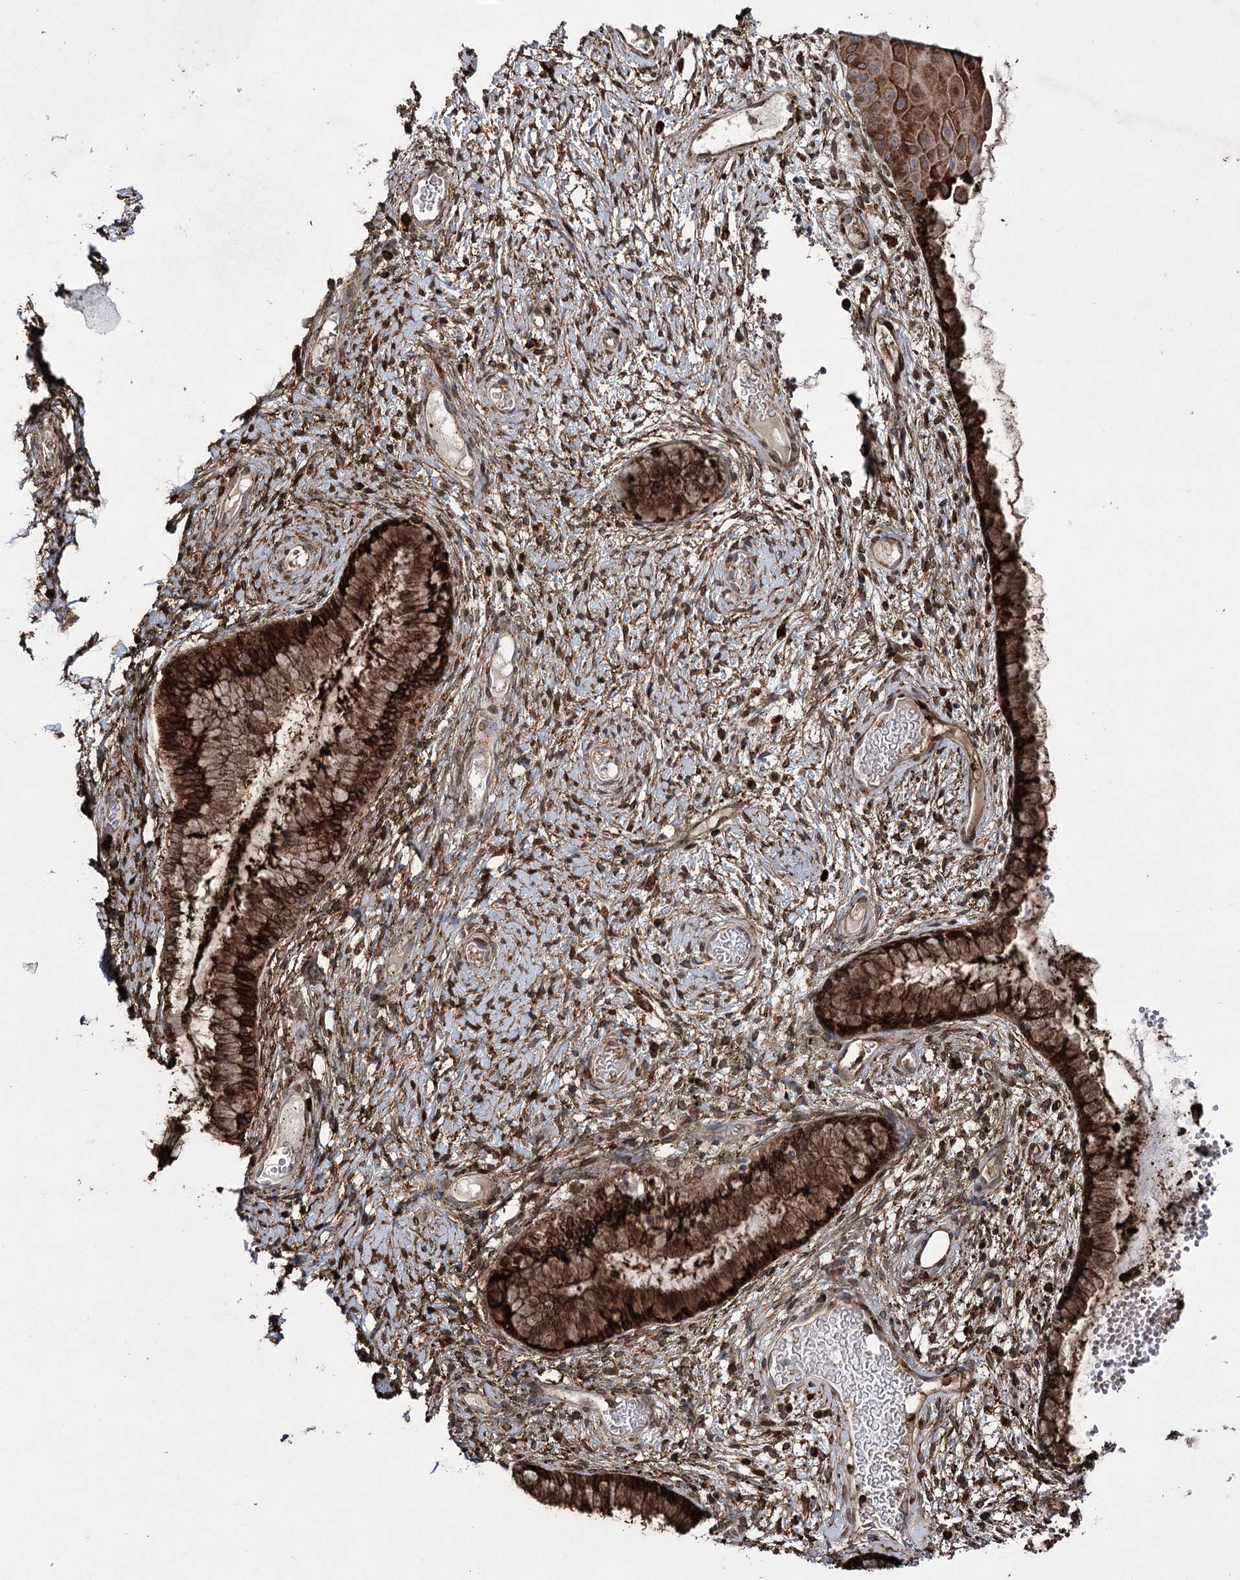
{"staining": {"intensity": "strong", "quantity": ">75%", "location": "cytoplasmic/membranous"}, "tissue": "cervix", "cell_type": "Glandular cells", "image_type": "normal", "snomed": [{"axis": "morphology", "description": "Normal tissue, NOS"}, {"axis": "topography", "description": "Cervix"}], "caption": "About >75% of glandular cells in benign human cervix display strong cytoplasmic/membranous protein positivity as visualized by brown immunohistochemical staining.", "gene": "DCUN1D4", "patient": {"sex": "female", "age": 42}}